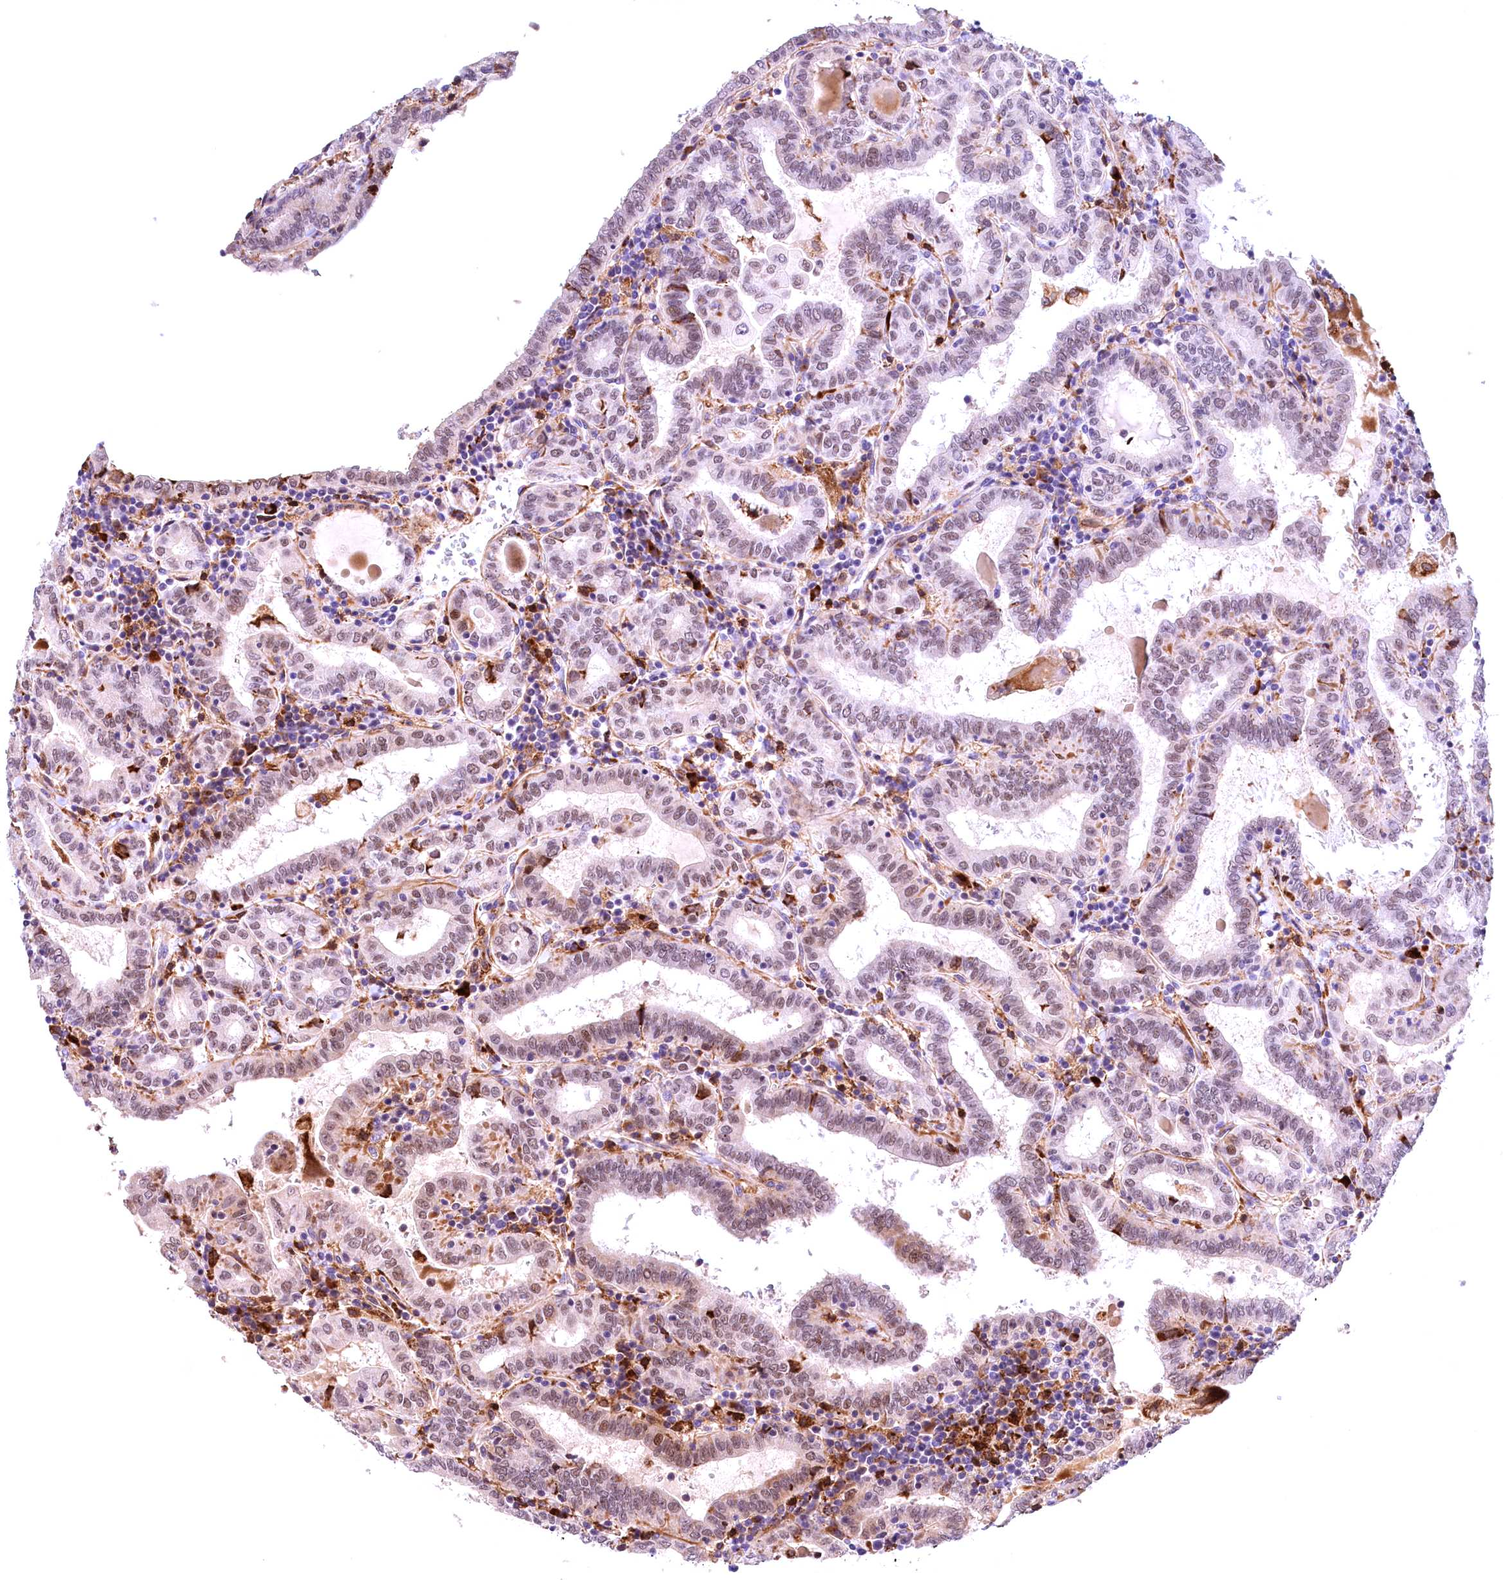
{"staining": {"intensity": "moderate", "quantity": "<25%", "location": "nuclear"}, "tissue": "thyroid cancer", "cell_type": "Tumor cells", "image_type": "cancer", "snomed": [{"axis": "morphology", "description": "Papillary adenocarcinoma, NOS"}, {"axis": "topography", "description": "Thyroid gland"}], "caption": "Moderate nuclear expression for a protein is appreciated in about <25% of tumor cells of thyroid papillary adenocarcinoma using immunohistochemistry.", "gene": "FBXO45", "patient": {"sex": "female", "age": 72}}